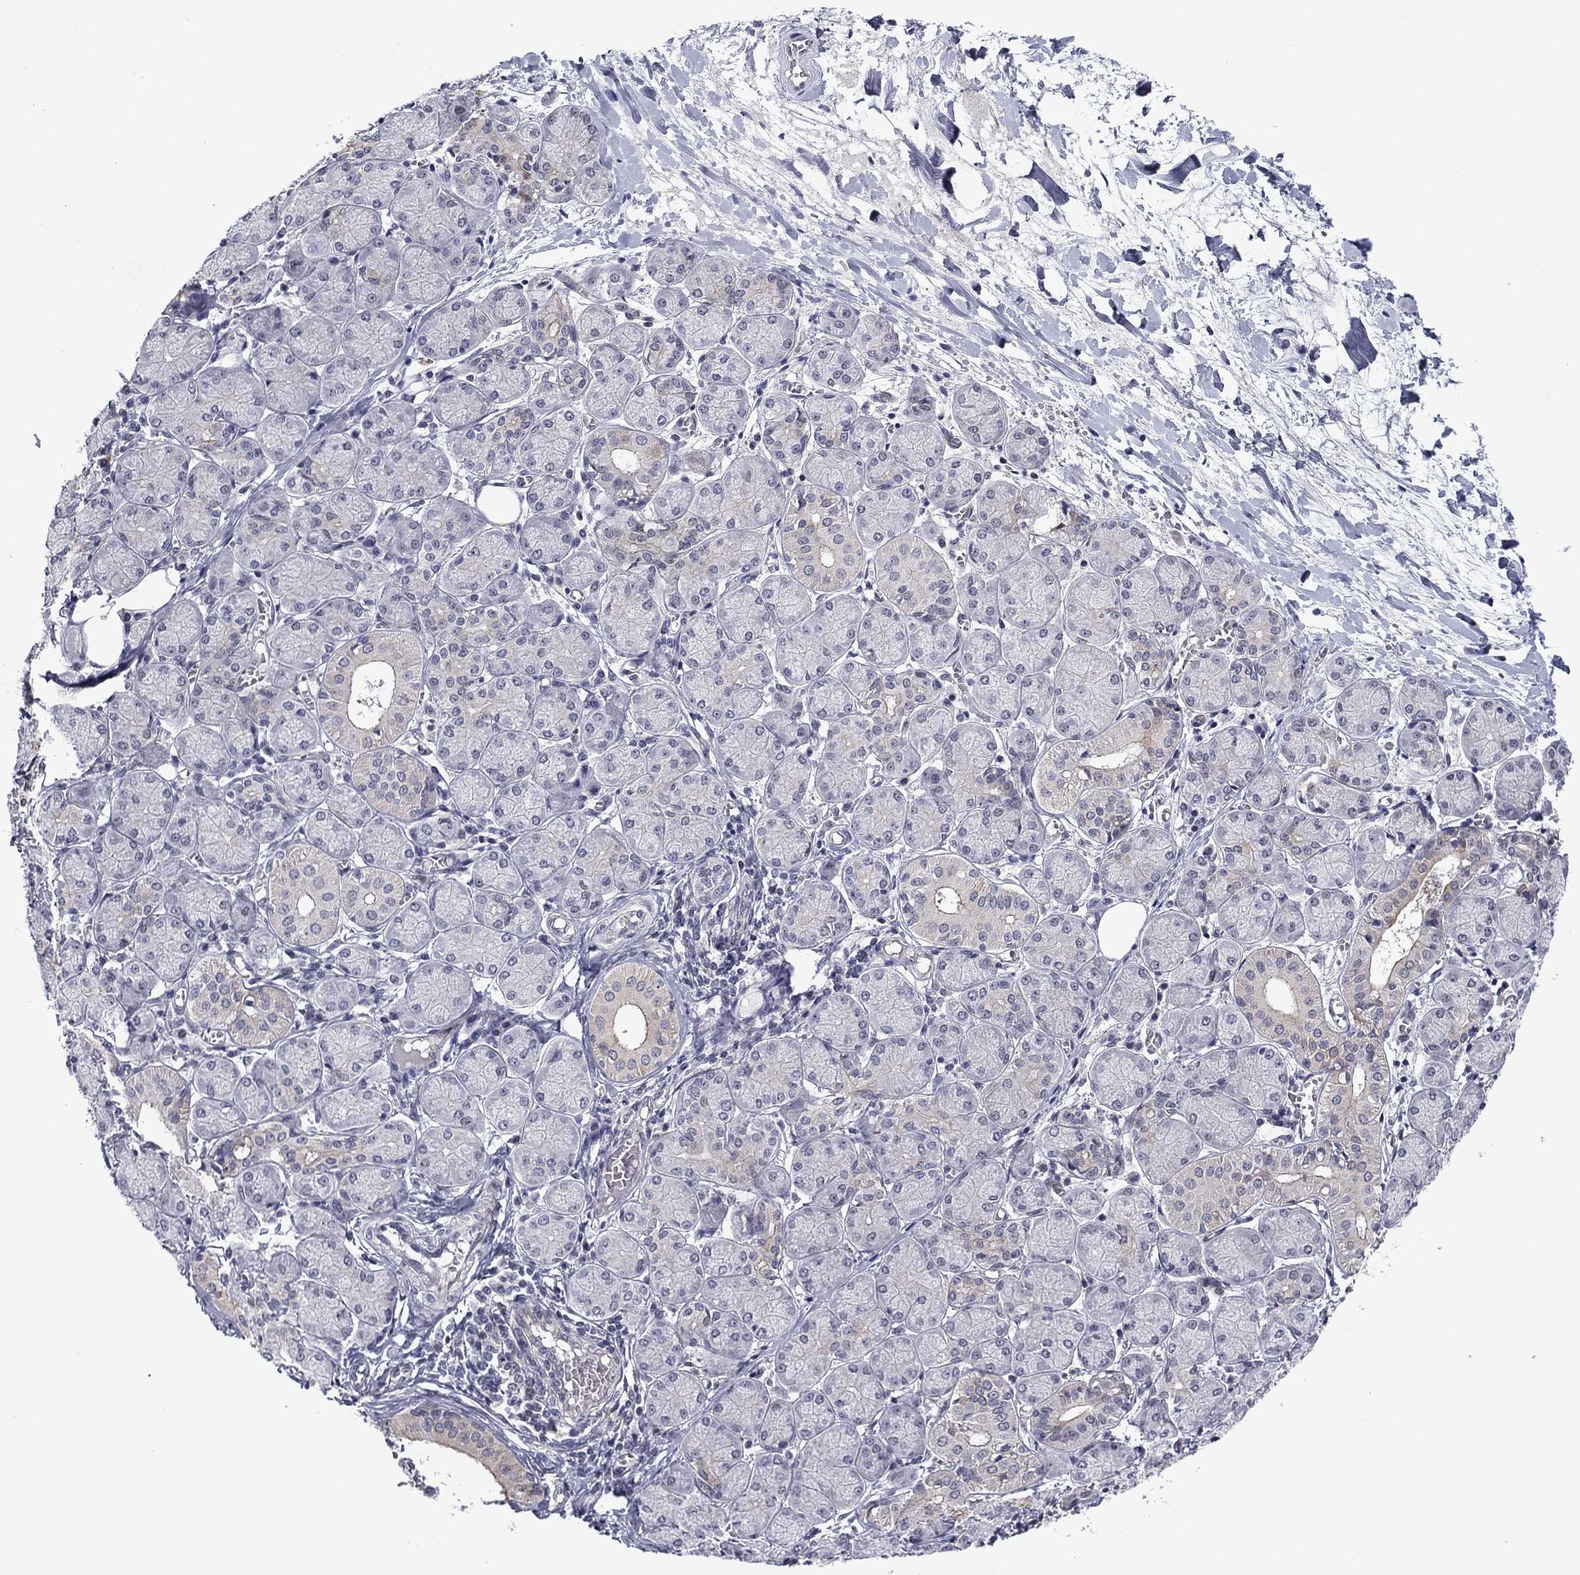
{"staining": {"intensity": "moderate", "quantity": "<25%", "location": "cytoplasmic/membranous"}, "tissue": "salivary gland", "cell_type": "Glandular cells", "image_type": "normal", "snomed": [{"axis": "morphology", "description": "Normal tissue, NOS"}, {"axis": "topography", "description": "Salivary gland"}, {"axis": "topography", "description": "Peripheral nerve tissue"}], "caption": "A low amount of moderate cytoplasmic/membranous expression is identified in about <25% of glandular cells in normal salivary gland.", "gene": "B3GAT1", "patient": {"sex": "female", "age": 24}}